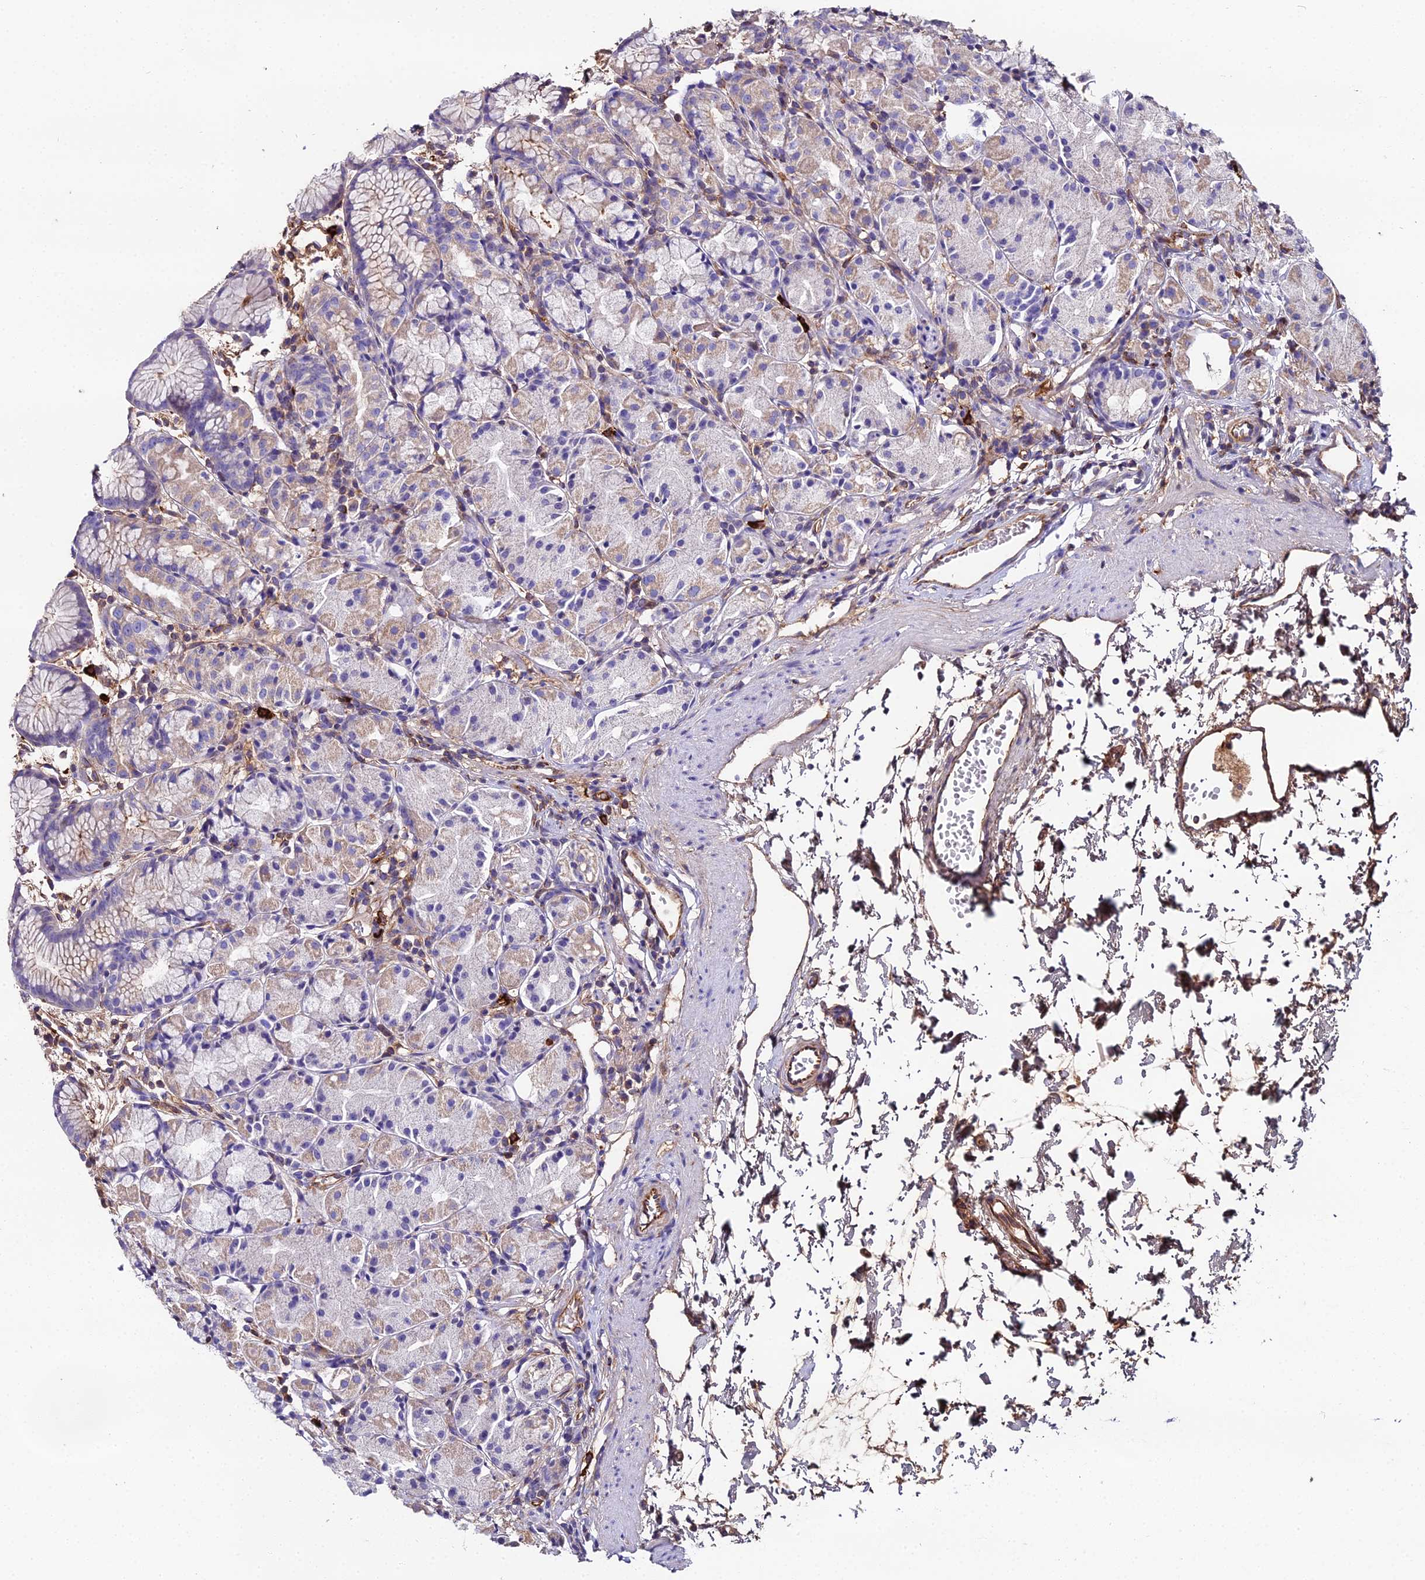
{"staining": {"intensity": "moderate", "quantity": "<25%", "location": "cytoplasmic/membranous"}, "tissue": "stomach", "cell_type": "Glandular cells", "image_type": "normal", "snomed": [{"axis": "morphology", "description": "Normal tissue, NOS"}, {"axis": "topography", "description": "Stomach, upper"}], "caption": "Stomach stained with immunohistochemistry reveals moderate cytoplasmic/membranous expression in about <25% of glandular cells.", "gene": "BEX4", "patient": {"sex": "male", "age": 47}}